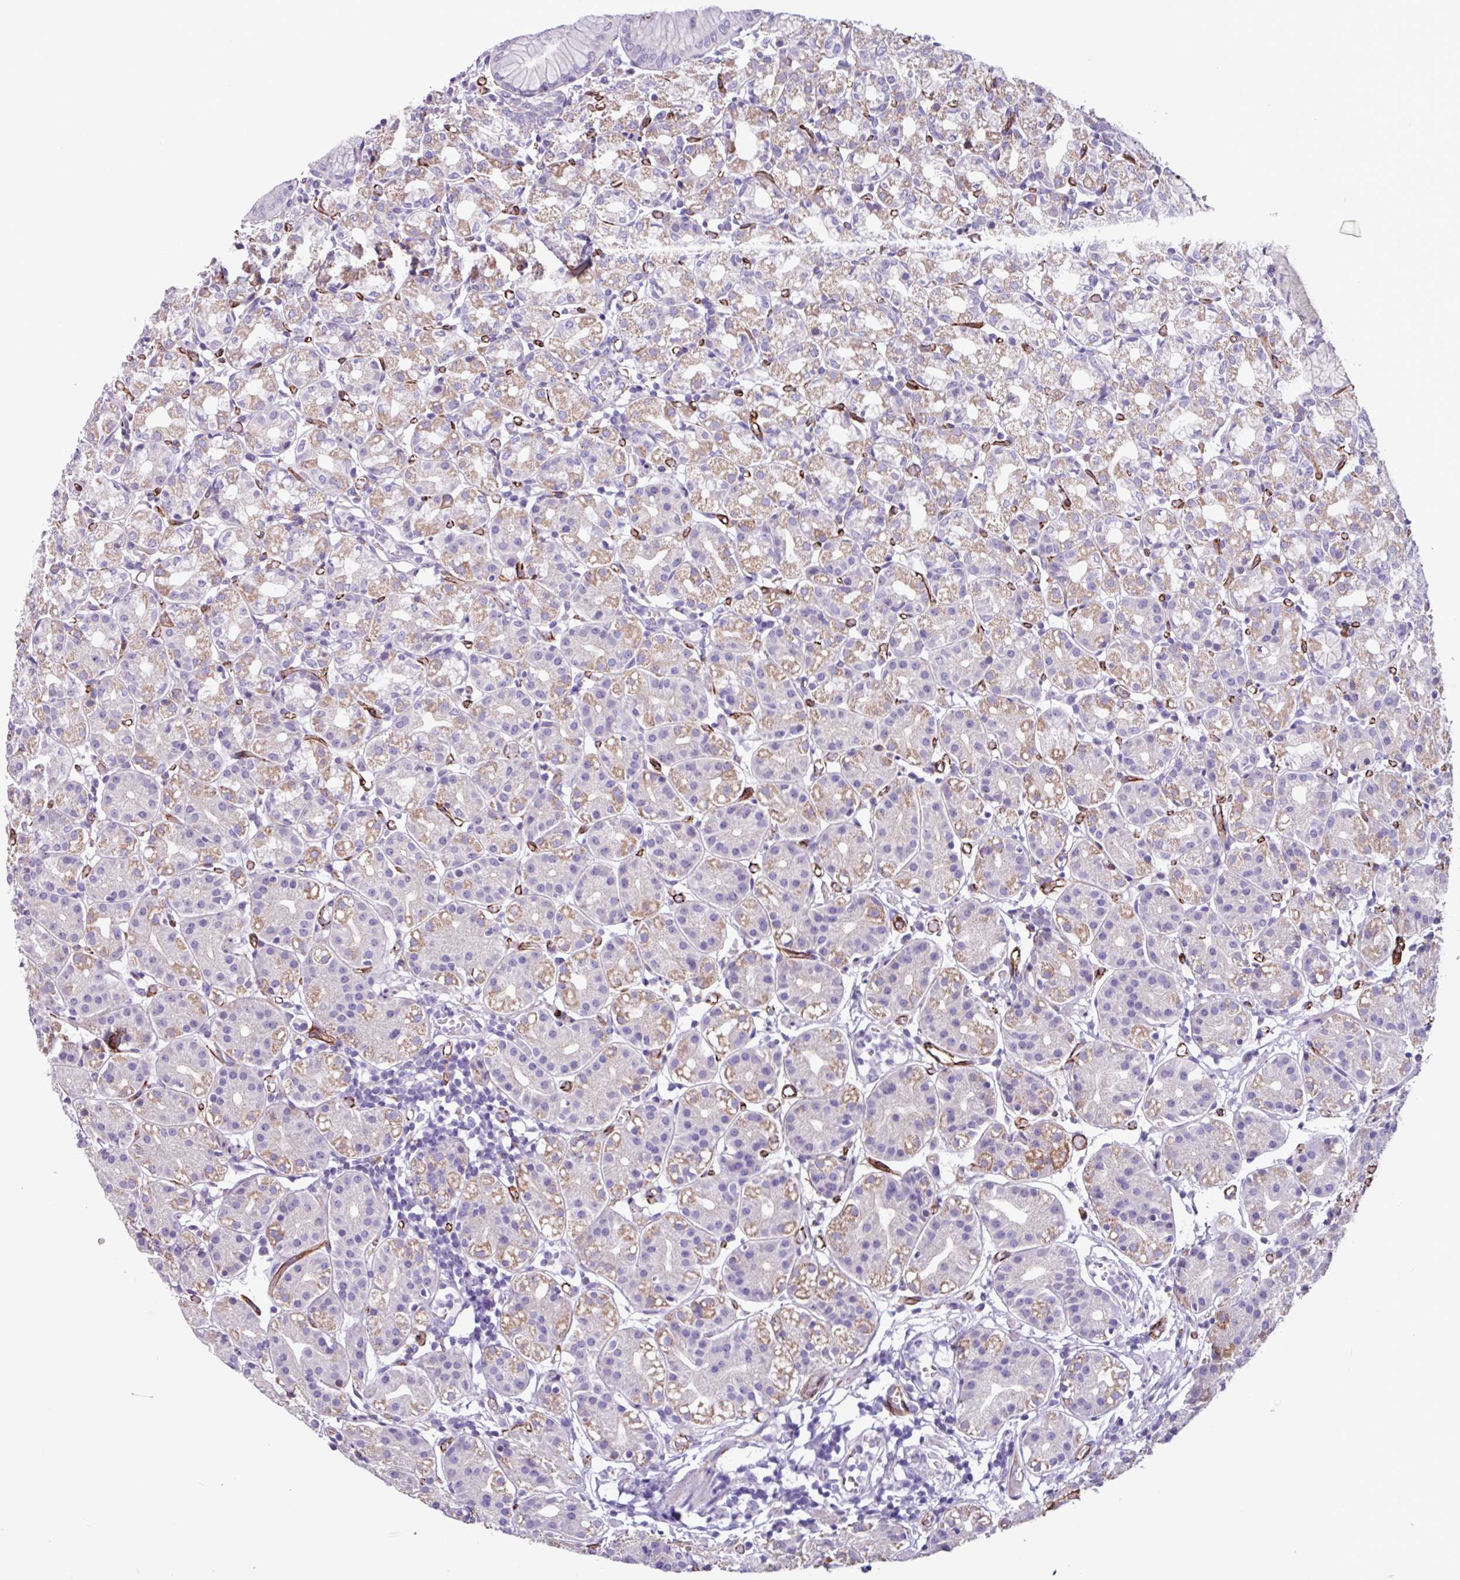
{"staining": {"intensity": "moderate", "quantity": "25%-75%", "location": "cytoplasmic/membranous"}, "tissue": "stomach", "cell_type": "Glandular cells", "image_type": "normal", "snomed": [{"axis": "morphology", "description": "Normal tissue, NOS"}, {"axis": "topography", "description": "Stomach"}], "caption": "A photomicrograph of stomach stained for a protein reveals moderate cytoplasmic/membranous brown staining in glandular cells.", "gene": "BTD", "patient": {"sex": "female", "age": 57}}